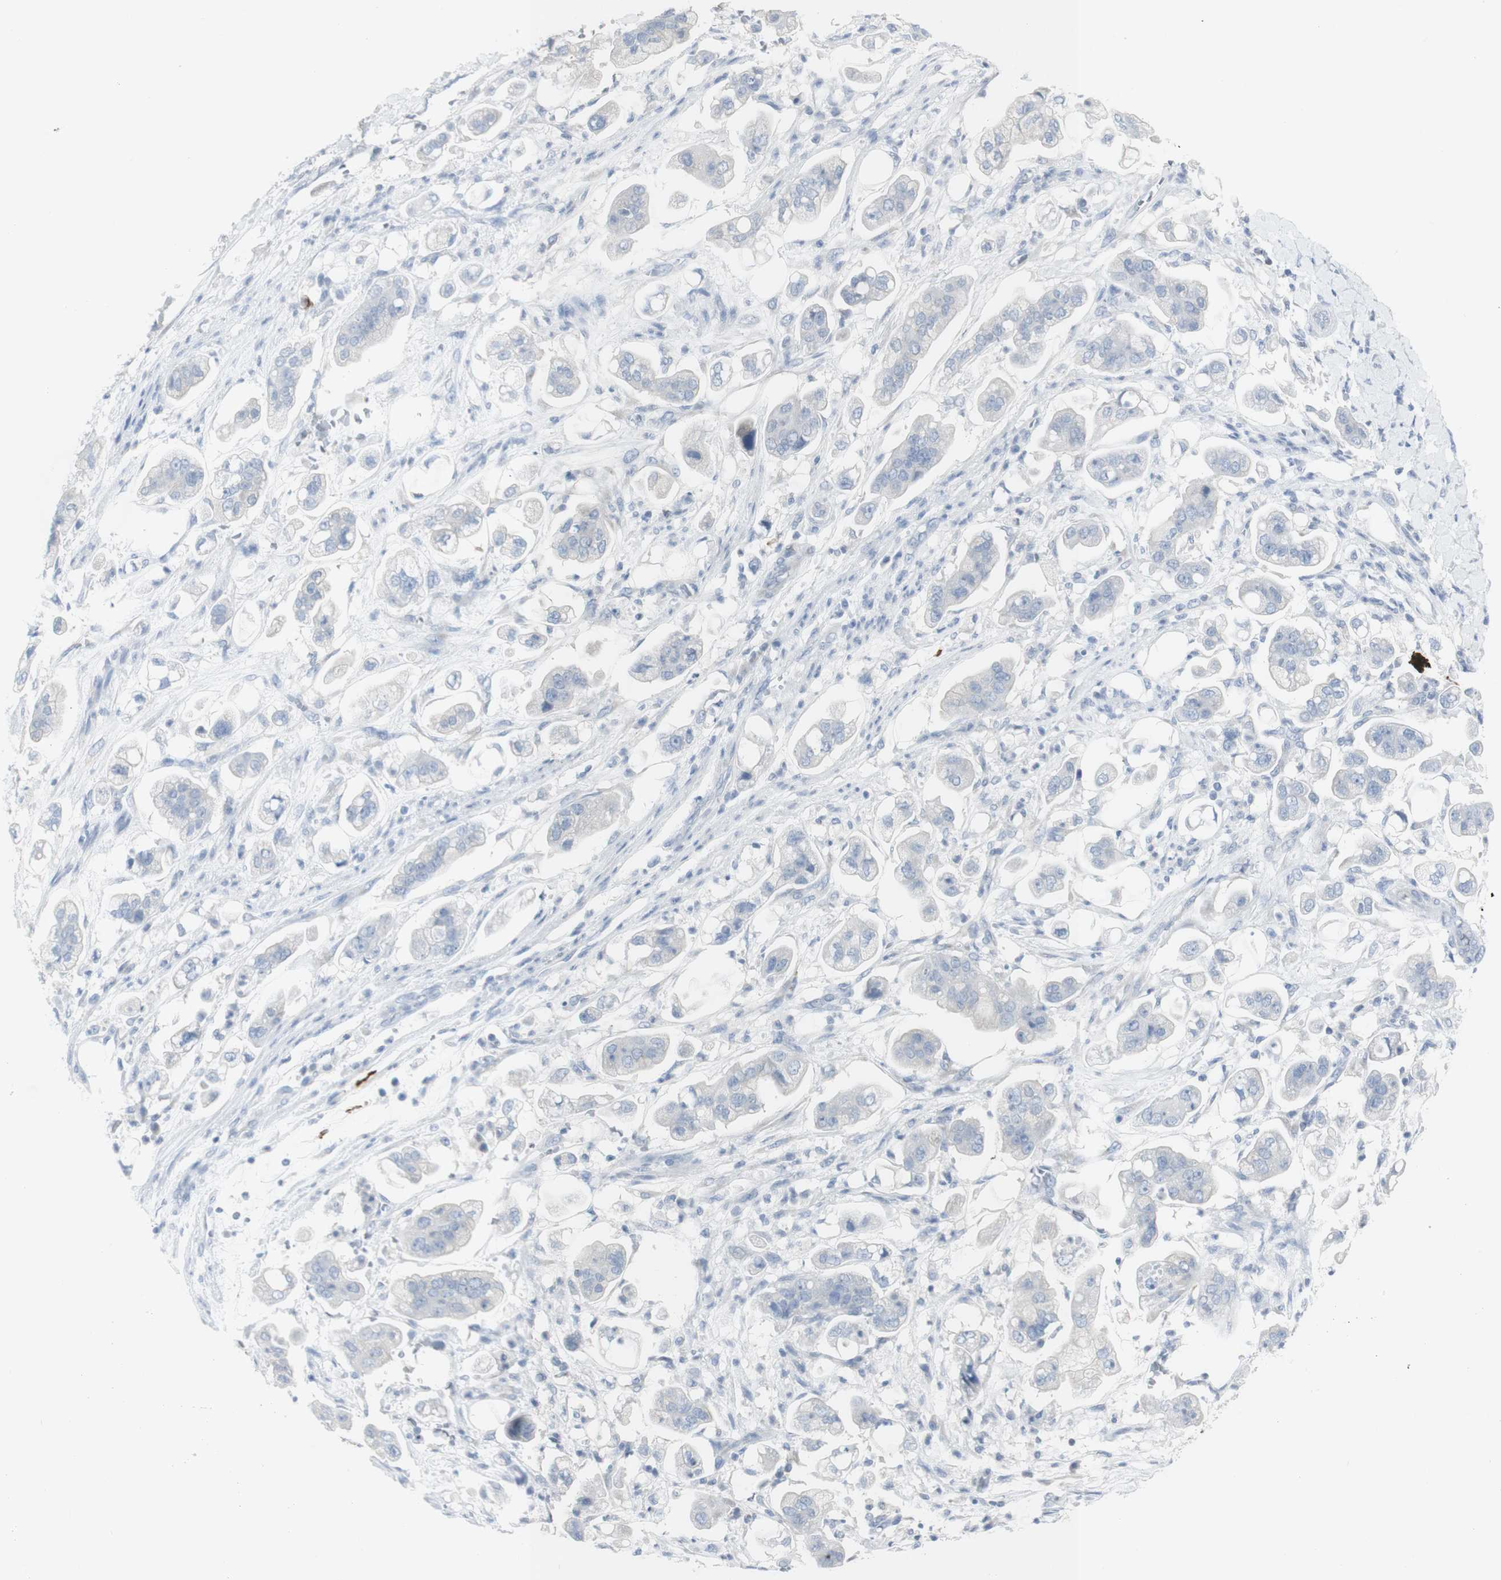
{"staining": {"intensity": "negative", "quantity": "none", "location": "none"}, "tissue": "stomach cancer", "cell_type": "Tumor cells", "image_type": "cancer", "snomed": [{"axis": "morphology", "description": "Adenocarcinoma, NOS"}, {"axis": "topography", "description": "Stomach"}], "caption": "Protein analysis of stomach cancer shows no significant positivity in tumor cells.", "gene": "CD207", "patient": {"sex": "male", "age": 62}}